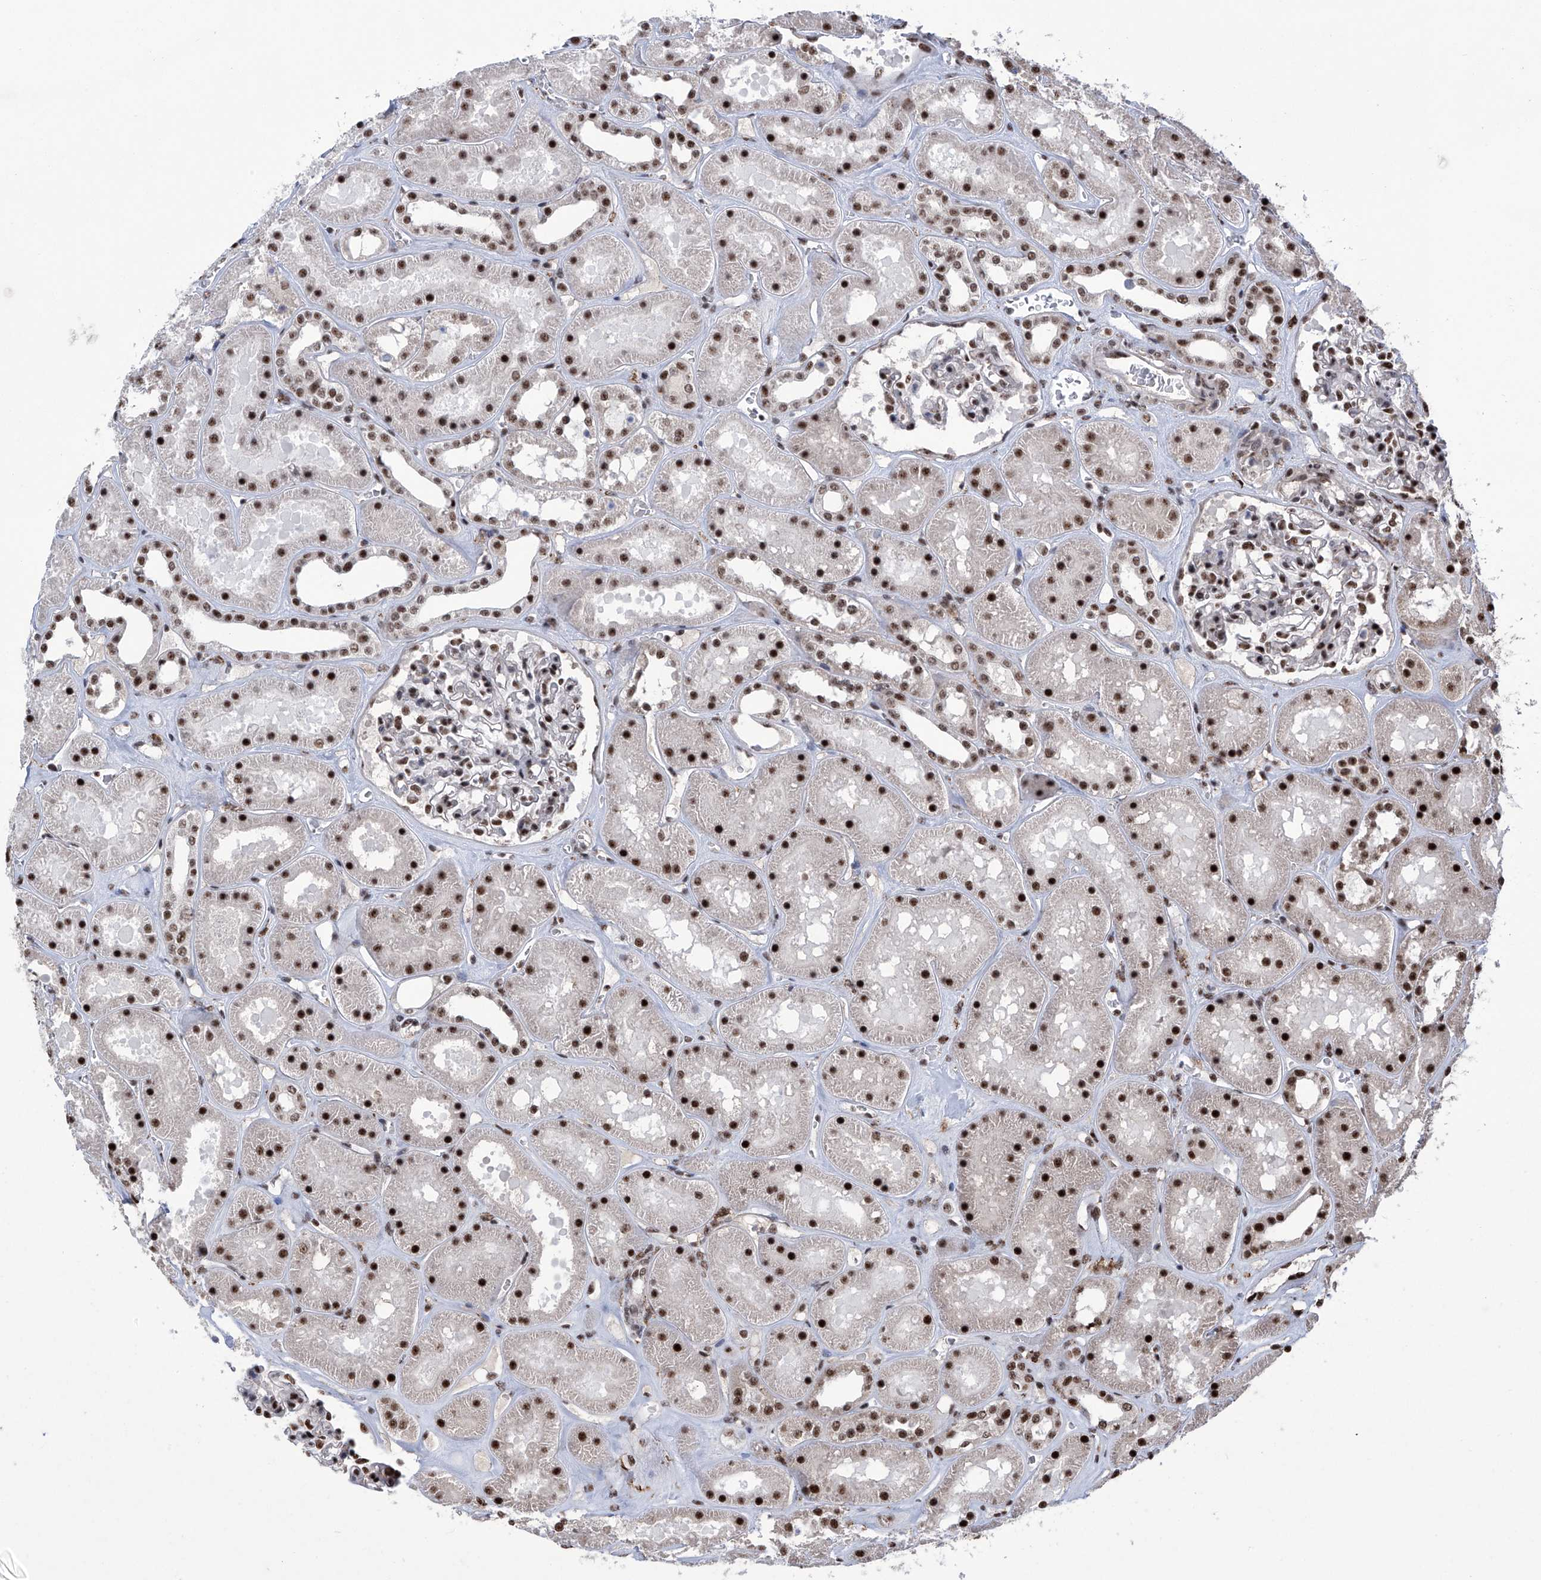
{"staining": {"intensity": "strong", "quantity": "25%-75%", "location": "nuclear"}, "tissue": "kidney", "cell_type": "Cells in glomeruli", "image_type": "normal", "snomed": [{"axis": "morphology", "description": "Normal tissue, NOS"}, {"axis": "topography", "description": "Kidney"}], "caption": "Immunohistochemical staining of normal human kidney exhibits high levels of strong nuclear positivity in approximately 25%-75% of cells in glomeruli. Using DAB (3,3'-diaminobenzidine) (brown) and hematoxylin (blue) stains, captured at high magnification using brightfield microscopy.", "gene": "FBXL4", "patient": {"sex": "female", "age": 41}}